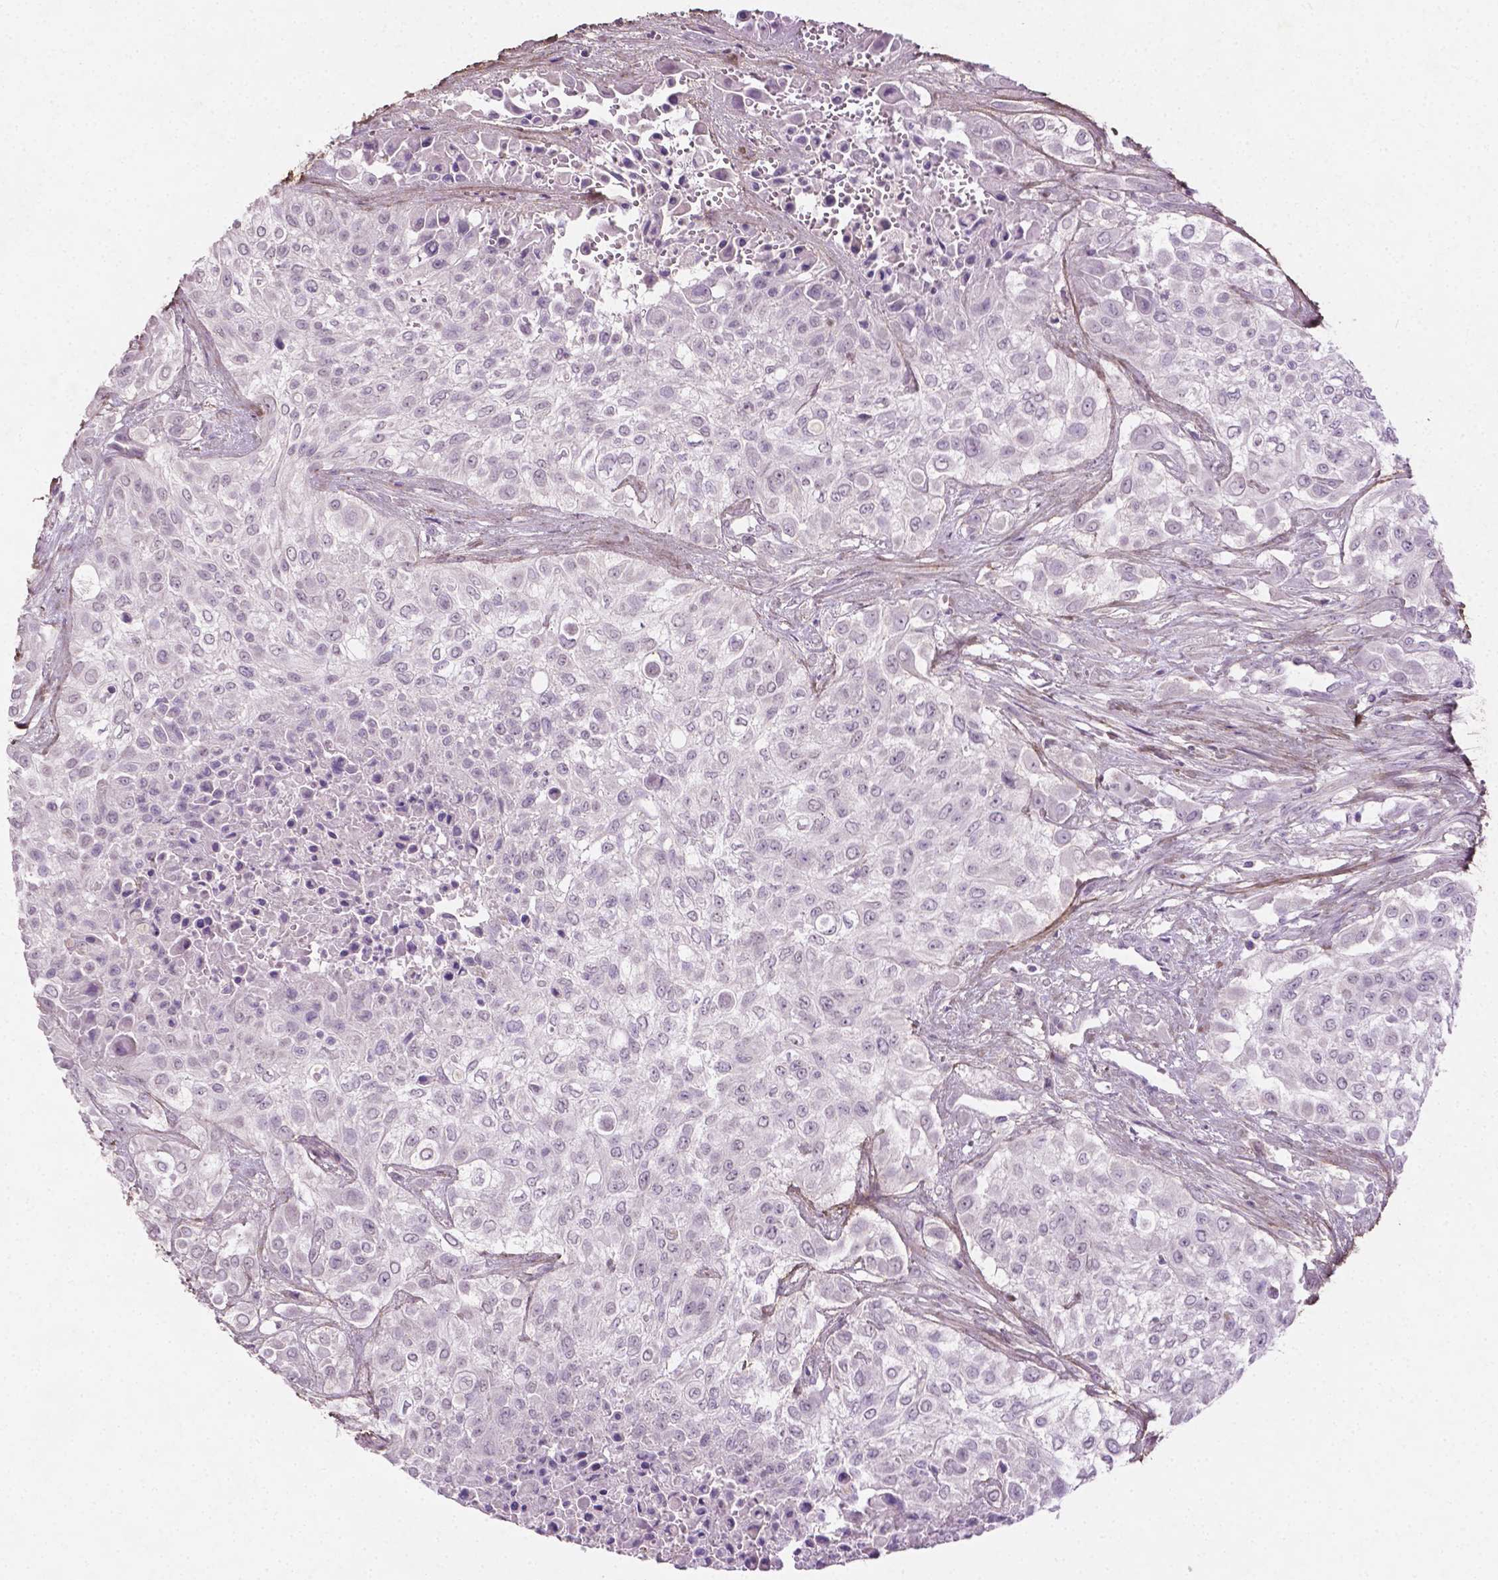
{"staining": {"intensity": "negative", "quantity": "none", "location": "none"}, "tissue": "urothelial cancer", "cell_type": "Tumor cells", "image_type": "cancer", "snomed": [{"axis": "morphology", "description": "Urothelial carcinoma, High grade"}, {"axis": "topography", "description": "Urinary bladder"}], "caption": "Human high-grade urothelial carcinoma stained for a protein using immunohistochemistry (IHC) reveals no positivity in tumor cells.", "gene": "DLG2", "patient": {"sex": "male", "age": 57}}